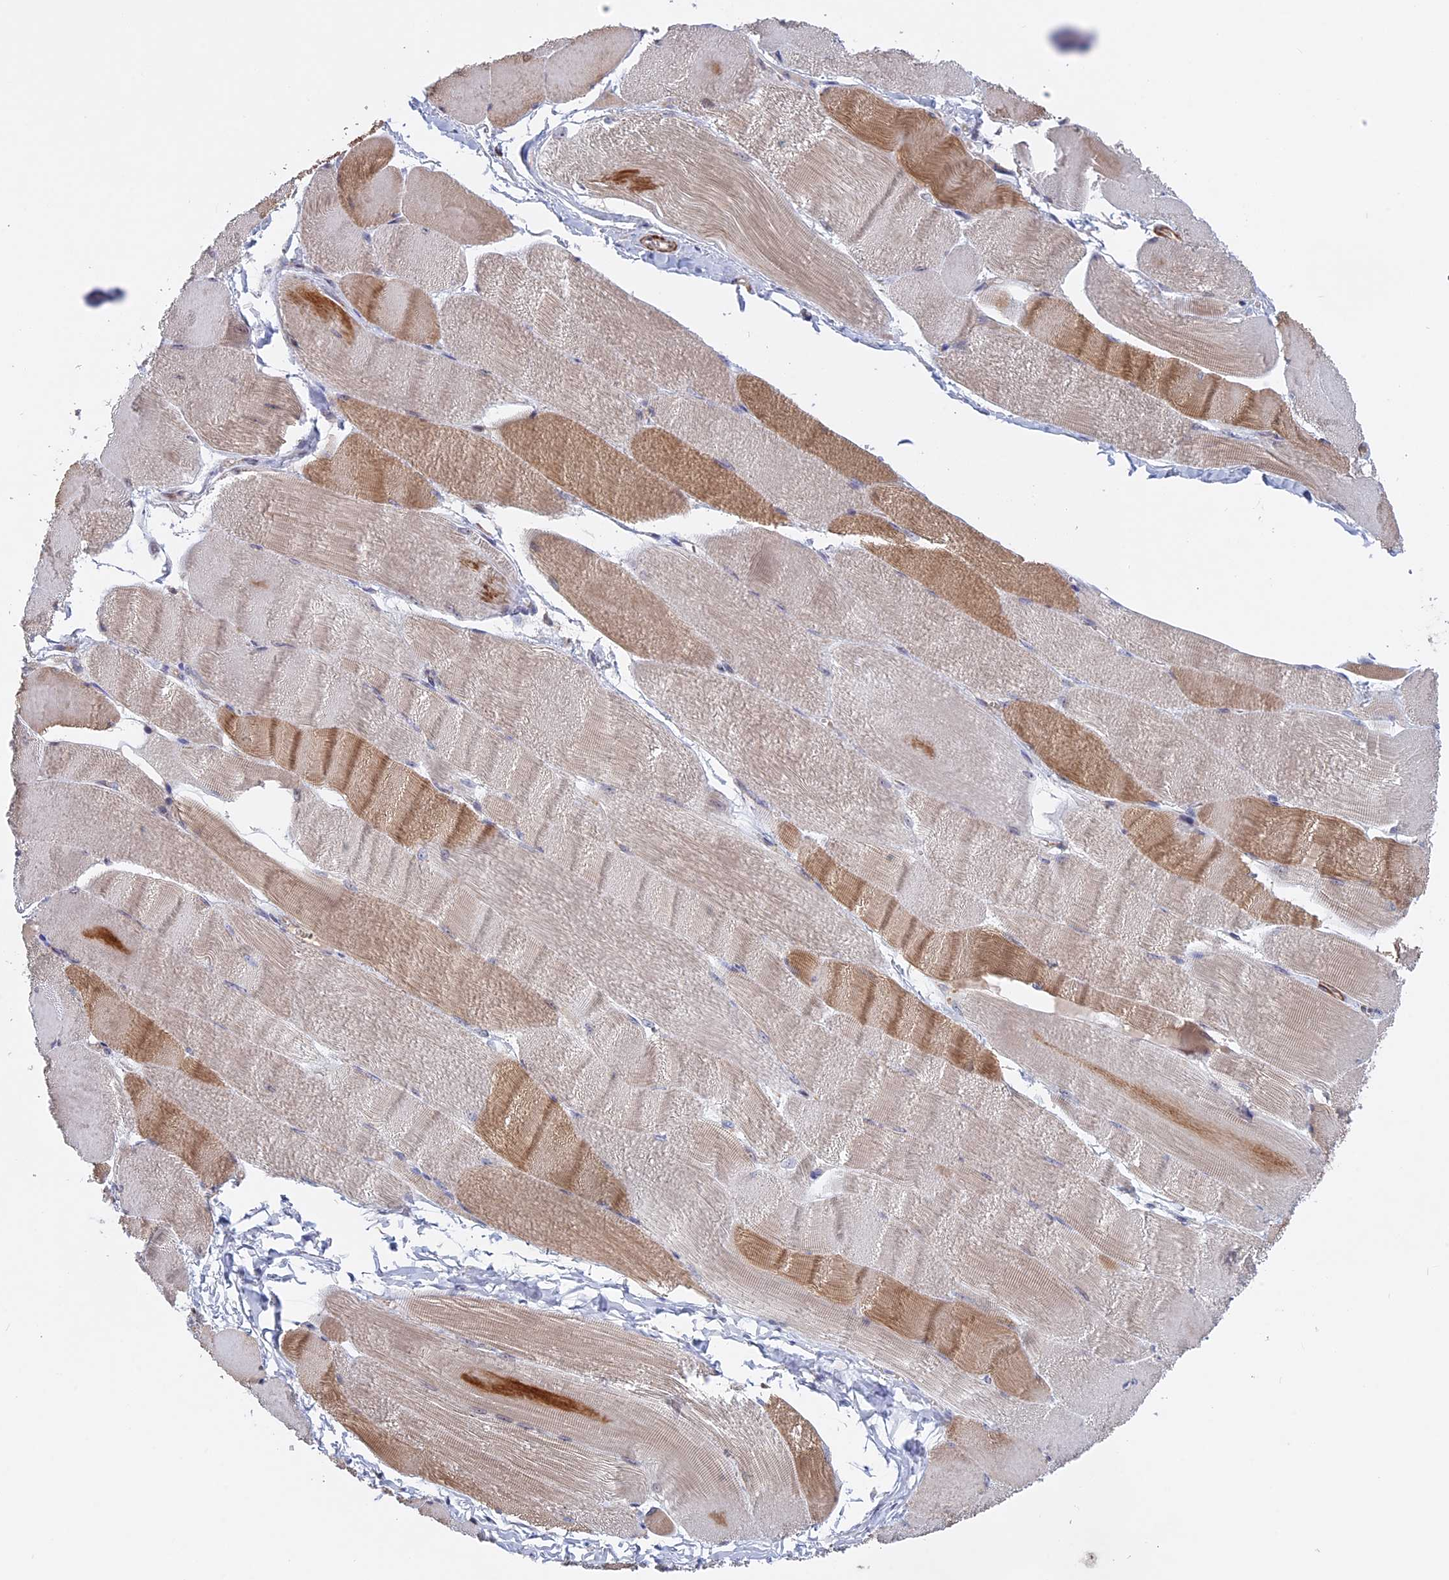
{"staining": {"intensity": "moderate", "quantity": "<25%", "location": "cytoplasmic/membranous"}, "tissue": "skeletal muscle", "cell_type": "Myocytes", "image_type": "normal", "snomed": [{"axis": "morphology", "description": "Normal tissue, NOS"}, {"axis": "morphology", "description": "Basal cell carcinoma"}, {"axis": "topography", "description": "Skeletal muscle"}], "caption": "Immunohistochemical staining of benign human skeletal muscle demonstrates moderate cytoplasmic/membranous protein staining in approximately <25% of myocytes.", "gene": "LYPD5", "patient": {"sex": "female", "age": 64}}